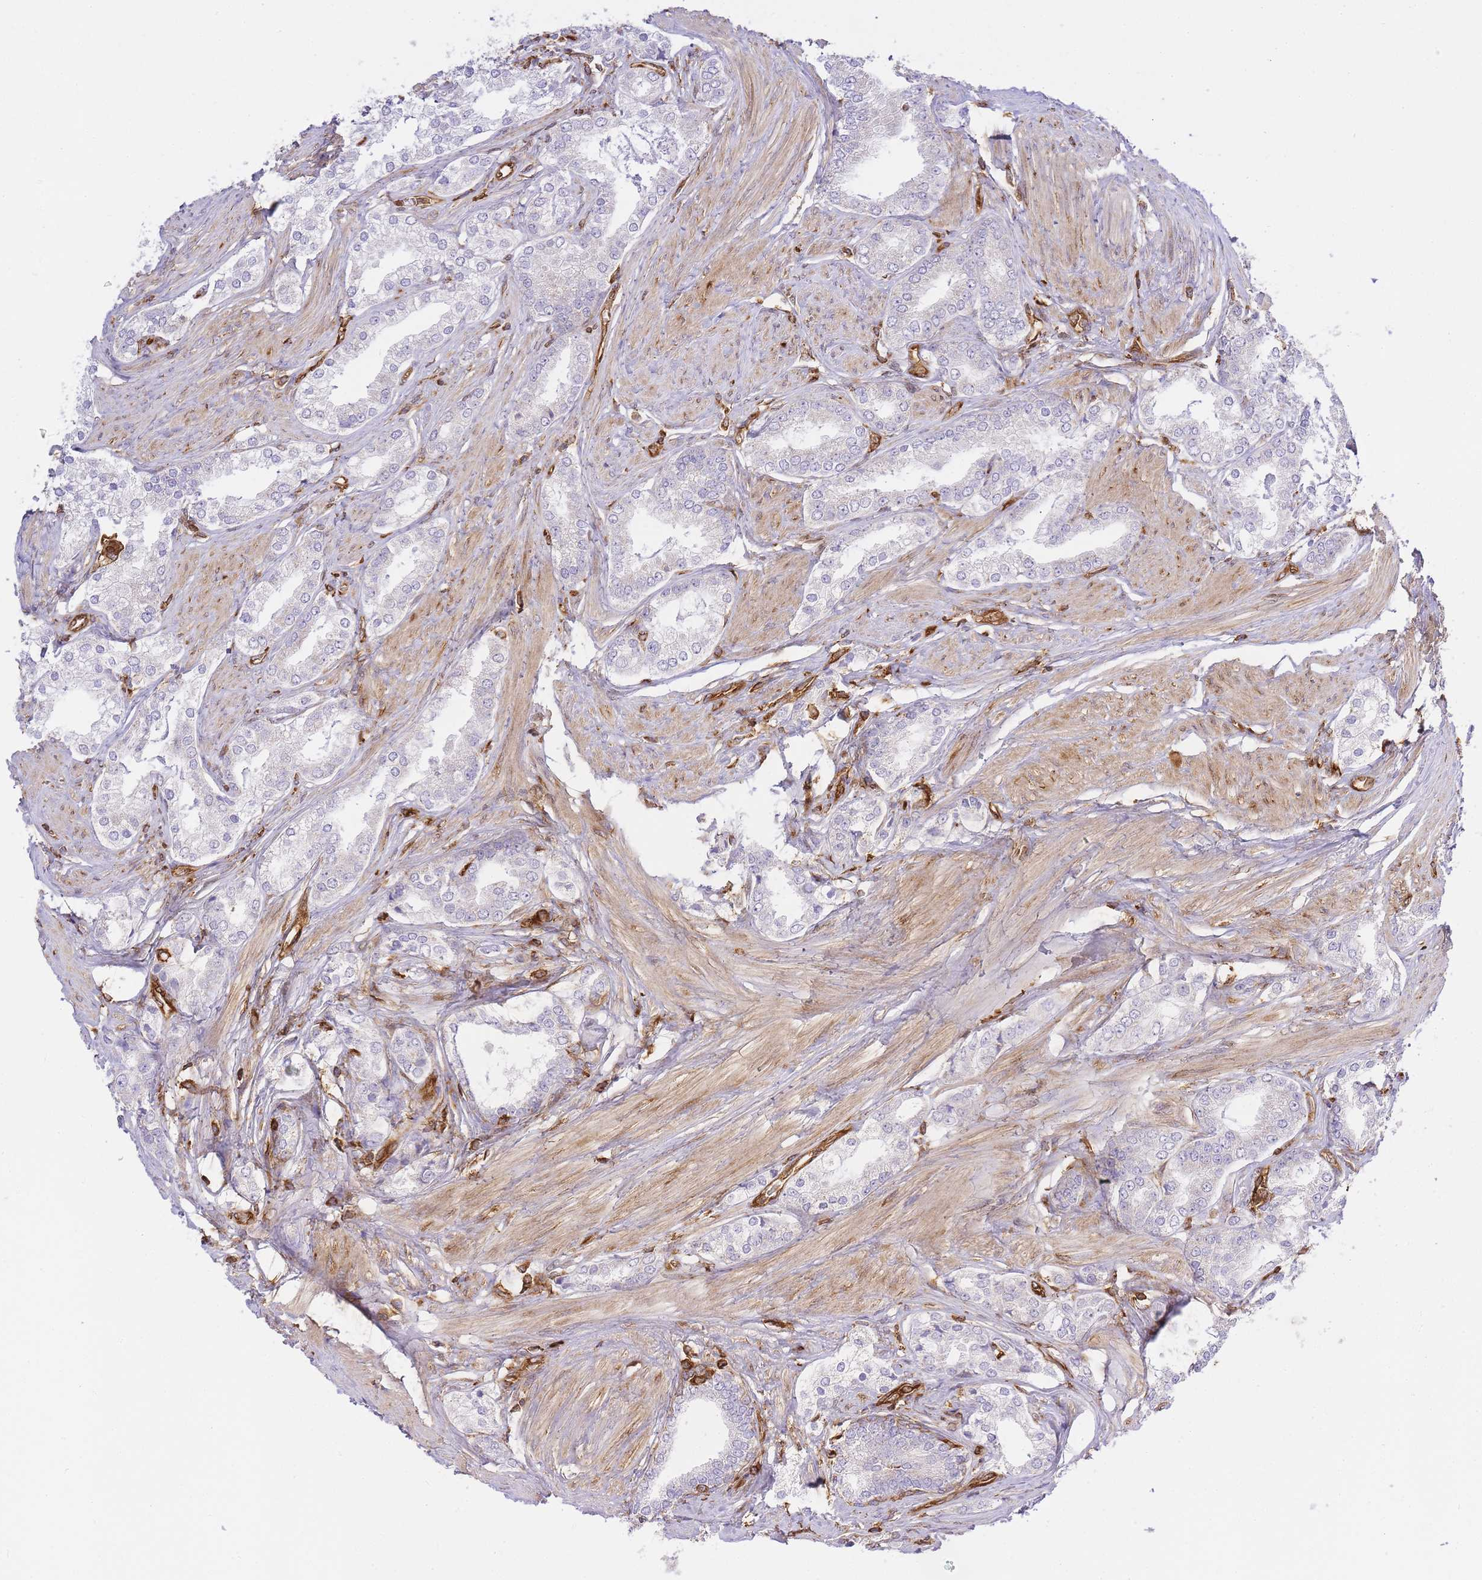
{"staining": {"intensity": "negative", "quantity": "none", "location": "none"}, "tissue": "prostate cancer", "cell_type": "Tumor cells", "image_type": "cancer", "snomed": [{"axis": "morphology", "description": "Adenocarcinoma, High grade"}, {"axis": "topography", "description": "Prostate"}], "caption": "An immunohistochemistry photomicrograph of prostate cancer is shown. There is no staining in tumor cells of prostate cancer.", "gene": "MSN", "patient": {"sex": "male", "age": 71}}